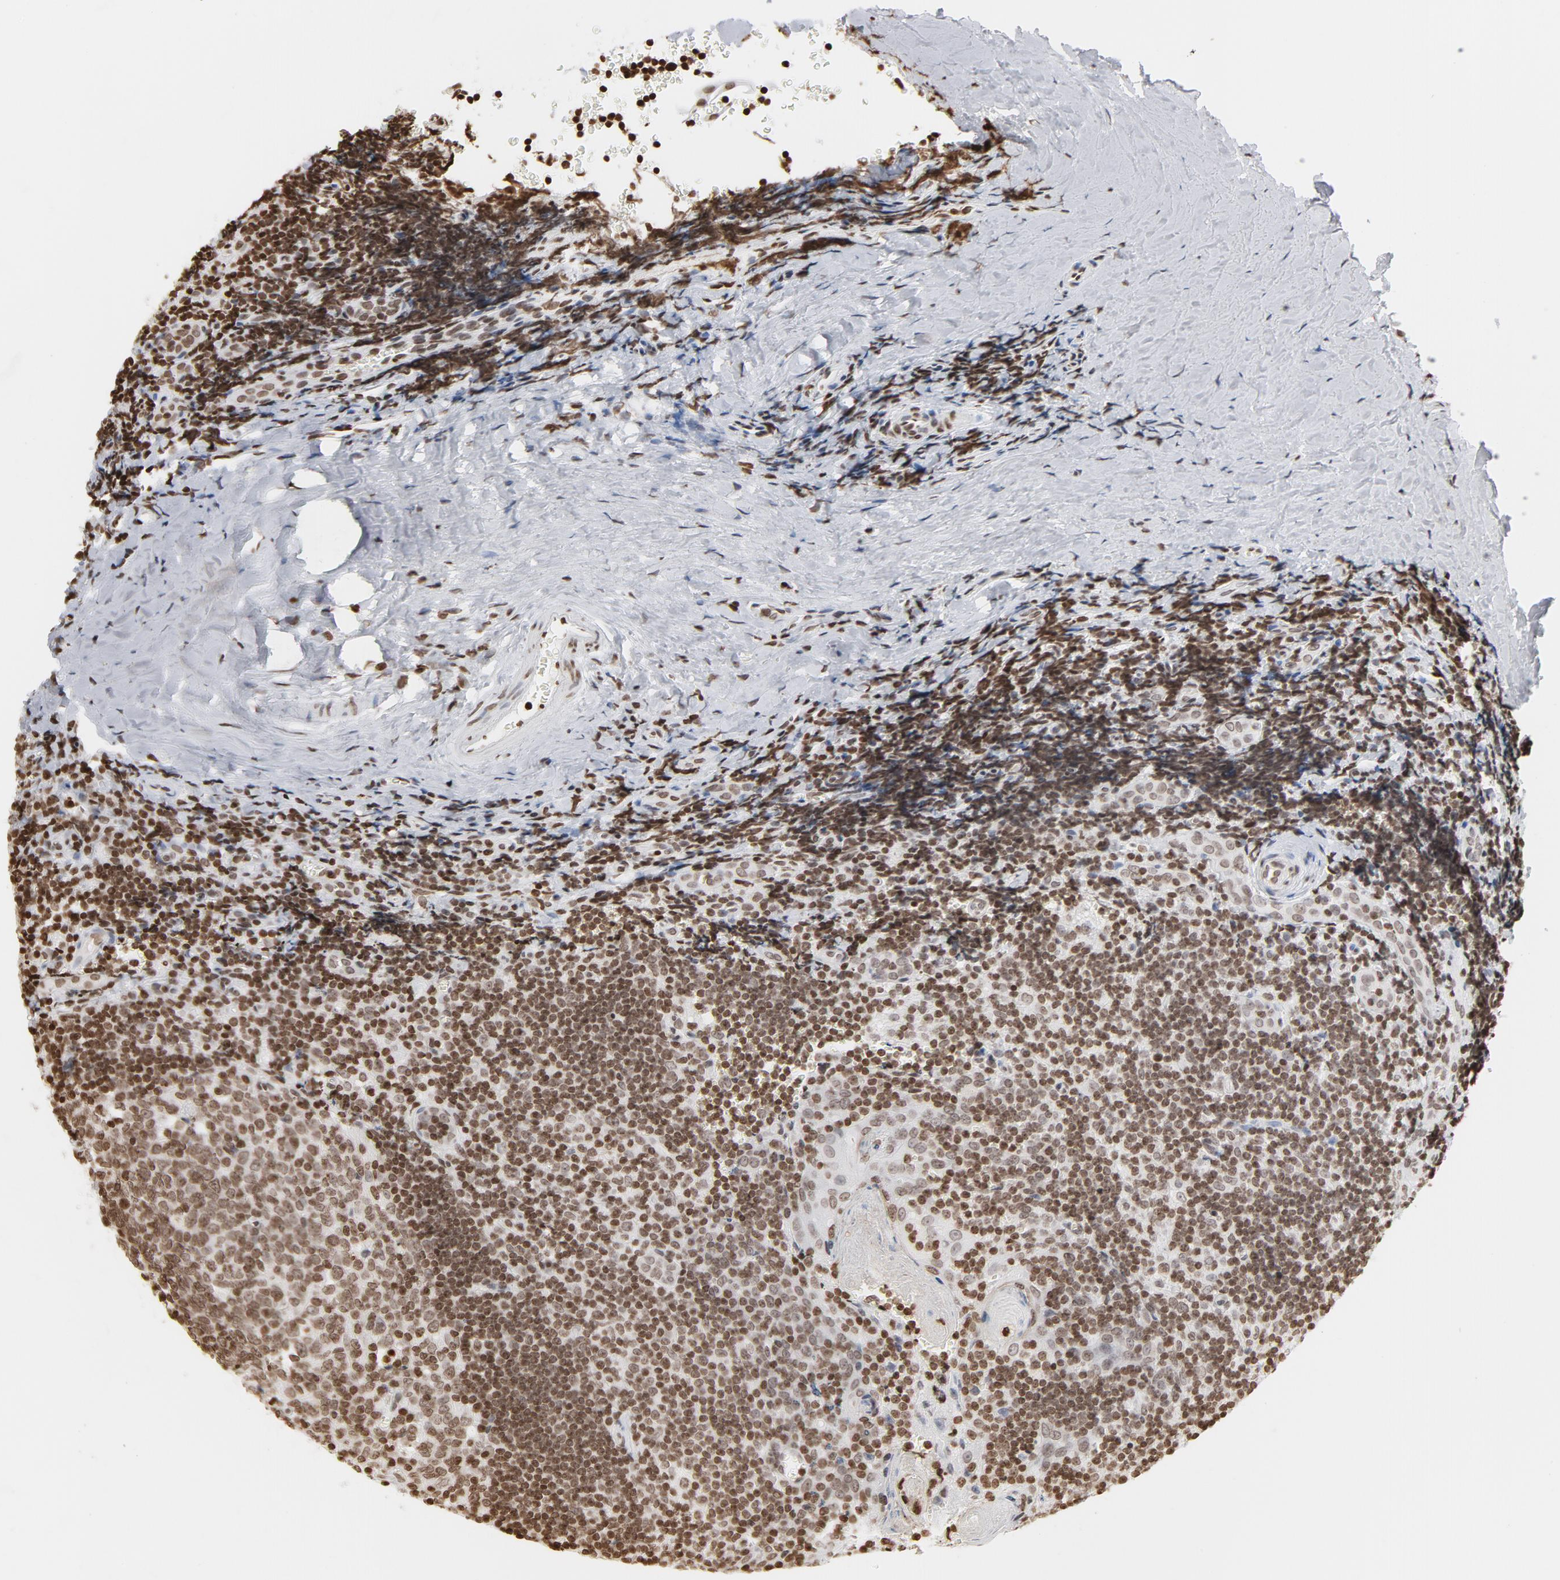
{"staining": {"intensity": "weak", "quantity": ">75%", "location": "nuclear"}, "tissue": "tonsil", "cell_type": "Germinal center cells", "image_type": "normal", "snomed": [{"axis": "morphology", "description": "Normal tissue, NOS"}, {"axis": "topography", "description": "Tonsil"}], "caption": "Brown immunohistochemical staining in normal human tonsil exhibits weak nuclear expression in about >75% of germinal center cells.", "gene": "H2AC12", "patient": {"sex": "male", "age": 20}}